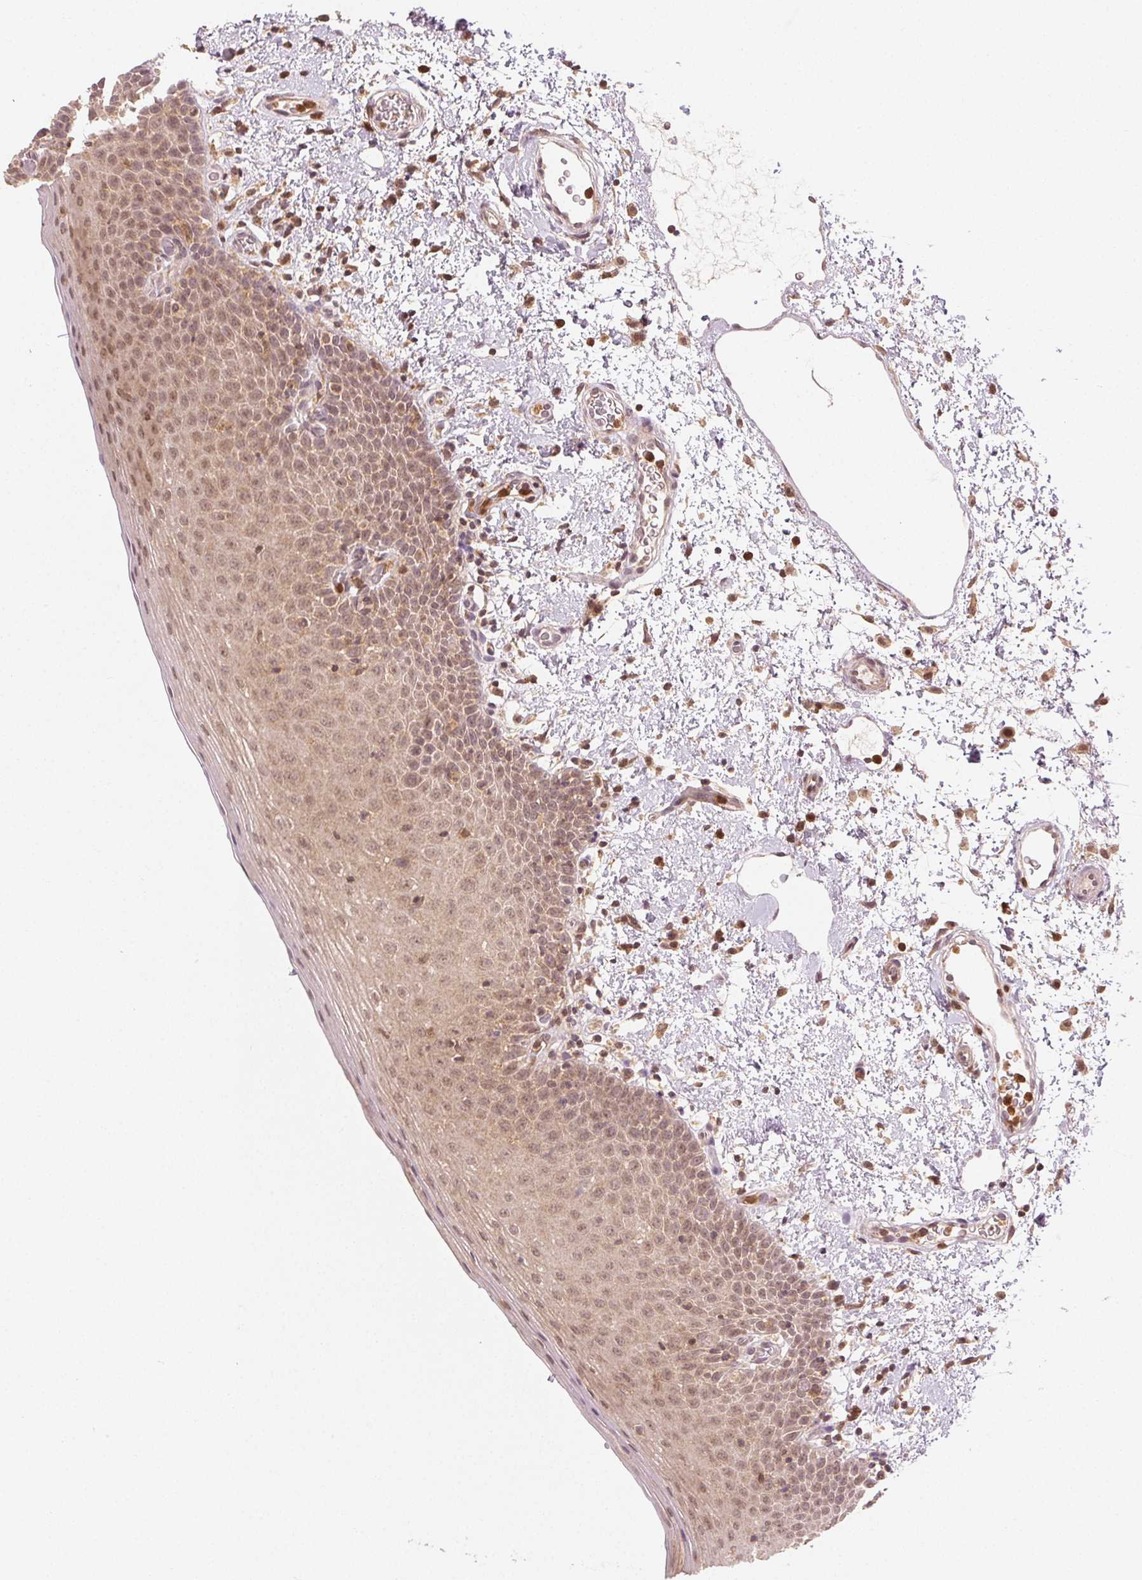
{"staining": {"intensity": "weak", "quantity": ">75%", "location": "nuclear"}, "tissue": "oral mucosa", "cell_type": "Squamous epithelial cells", "image_type": "normal", "snomed": [{"axis": "morphology", "description": "Normal tissue, NOS"}, {"axis": "topography", "description": "Oral tissue"}, {"axis": "topography", "description": "Head-Neck"}], "caption": "Normal oral mucosa demonstrates weak nuclear staining in approximately >75% of squamous epithelial cells, visualized by immunohistochemistry.", "gene": "MAPK14", "patient": {"sex": "female", "age": 55}}